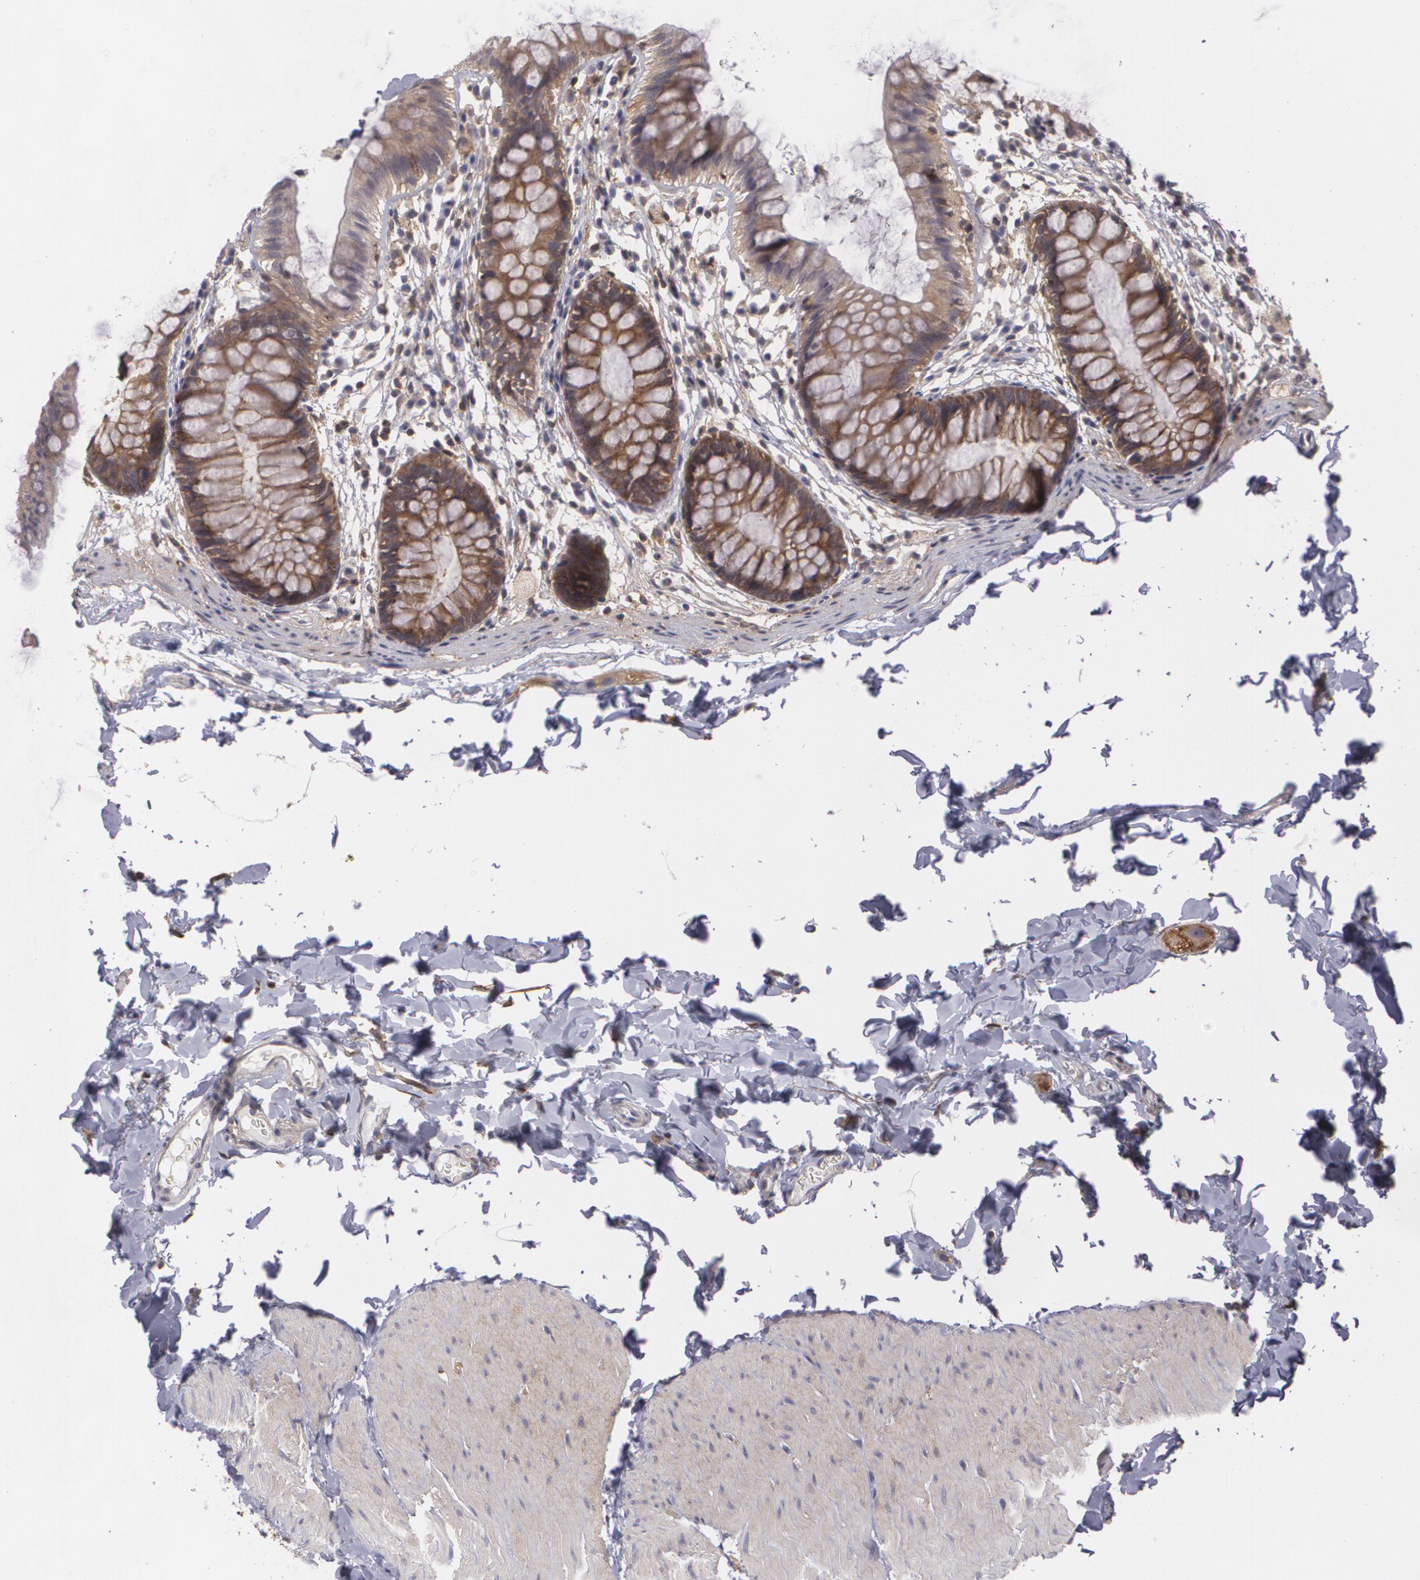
{"staining": {"intensity": "negative", "quantity": "none", "location": "none"}, "tissue": "colon", "cell_type": "Endothelial cells", "image_type": "normal", "snomed": [{"axis": "morphology", "description": "Normal tissue, NOS"}, {"axis": "topography", "description": "Smooth muscle"}, {"axis": "topography", "description": "Colon"}], "caption": "DAB (3,3'-diaminobenzidine) immunohistochemical staining of benign human colon exhibits no significant positivity in endothelial cells.", "gene": "BIN1", "patient": {"sex": "male", "age": 67}}